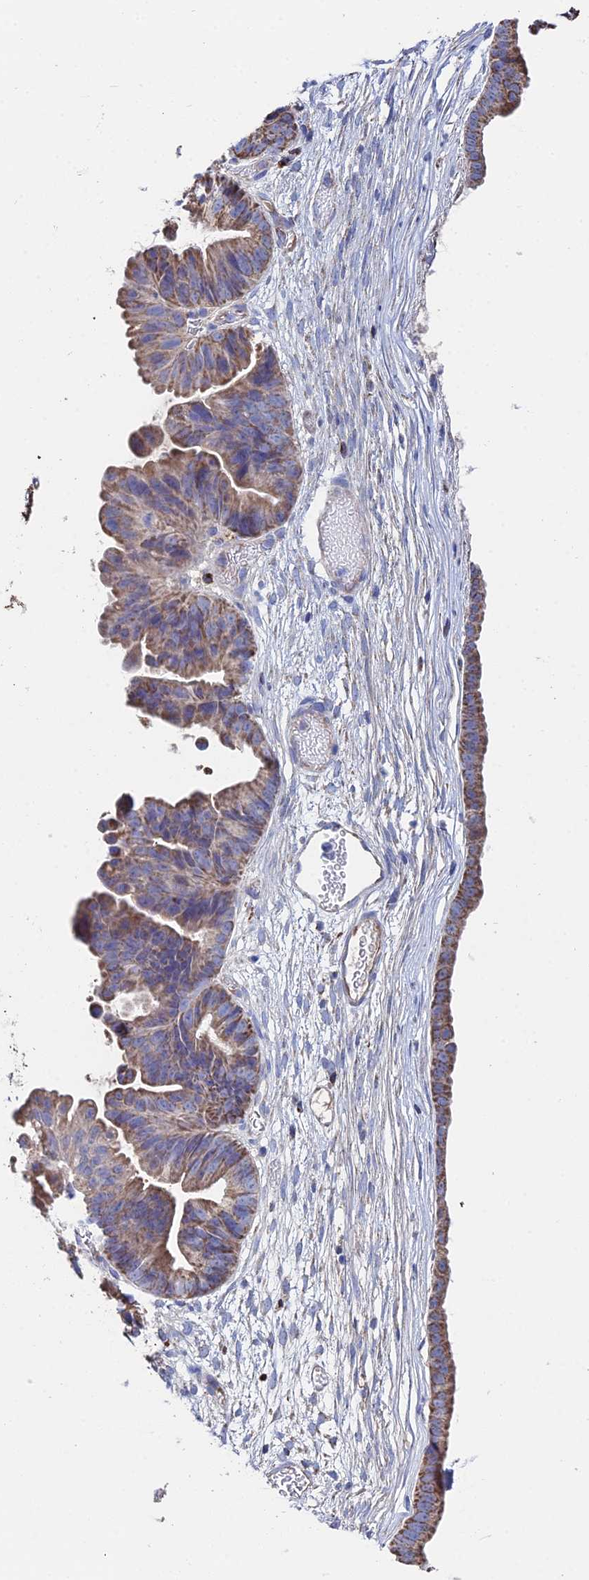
{"staining": {"intensity": "moderate", "quantity": ">75%", "location": "cytoplasmic/membranous"}, "tissue": "ovarian cancer", "cell_type": "Tumor cells", "image_type": "cancer", "snomed": [{"axis": "morphology", "description": "Cystadenocarcinoma, mucinous, NOS"}, {"axis": "topography", "description": "Ovary"}], "caption": "Ovarian cancer (mucinous cystadenocarcinoma) tissue displays moderate cytoplasmic/membranous staining in about >75% of tumor cells", "gene": "SPOCK2", "patient": {"sex": "female", "age": 61}}